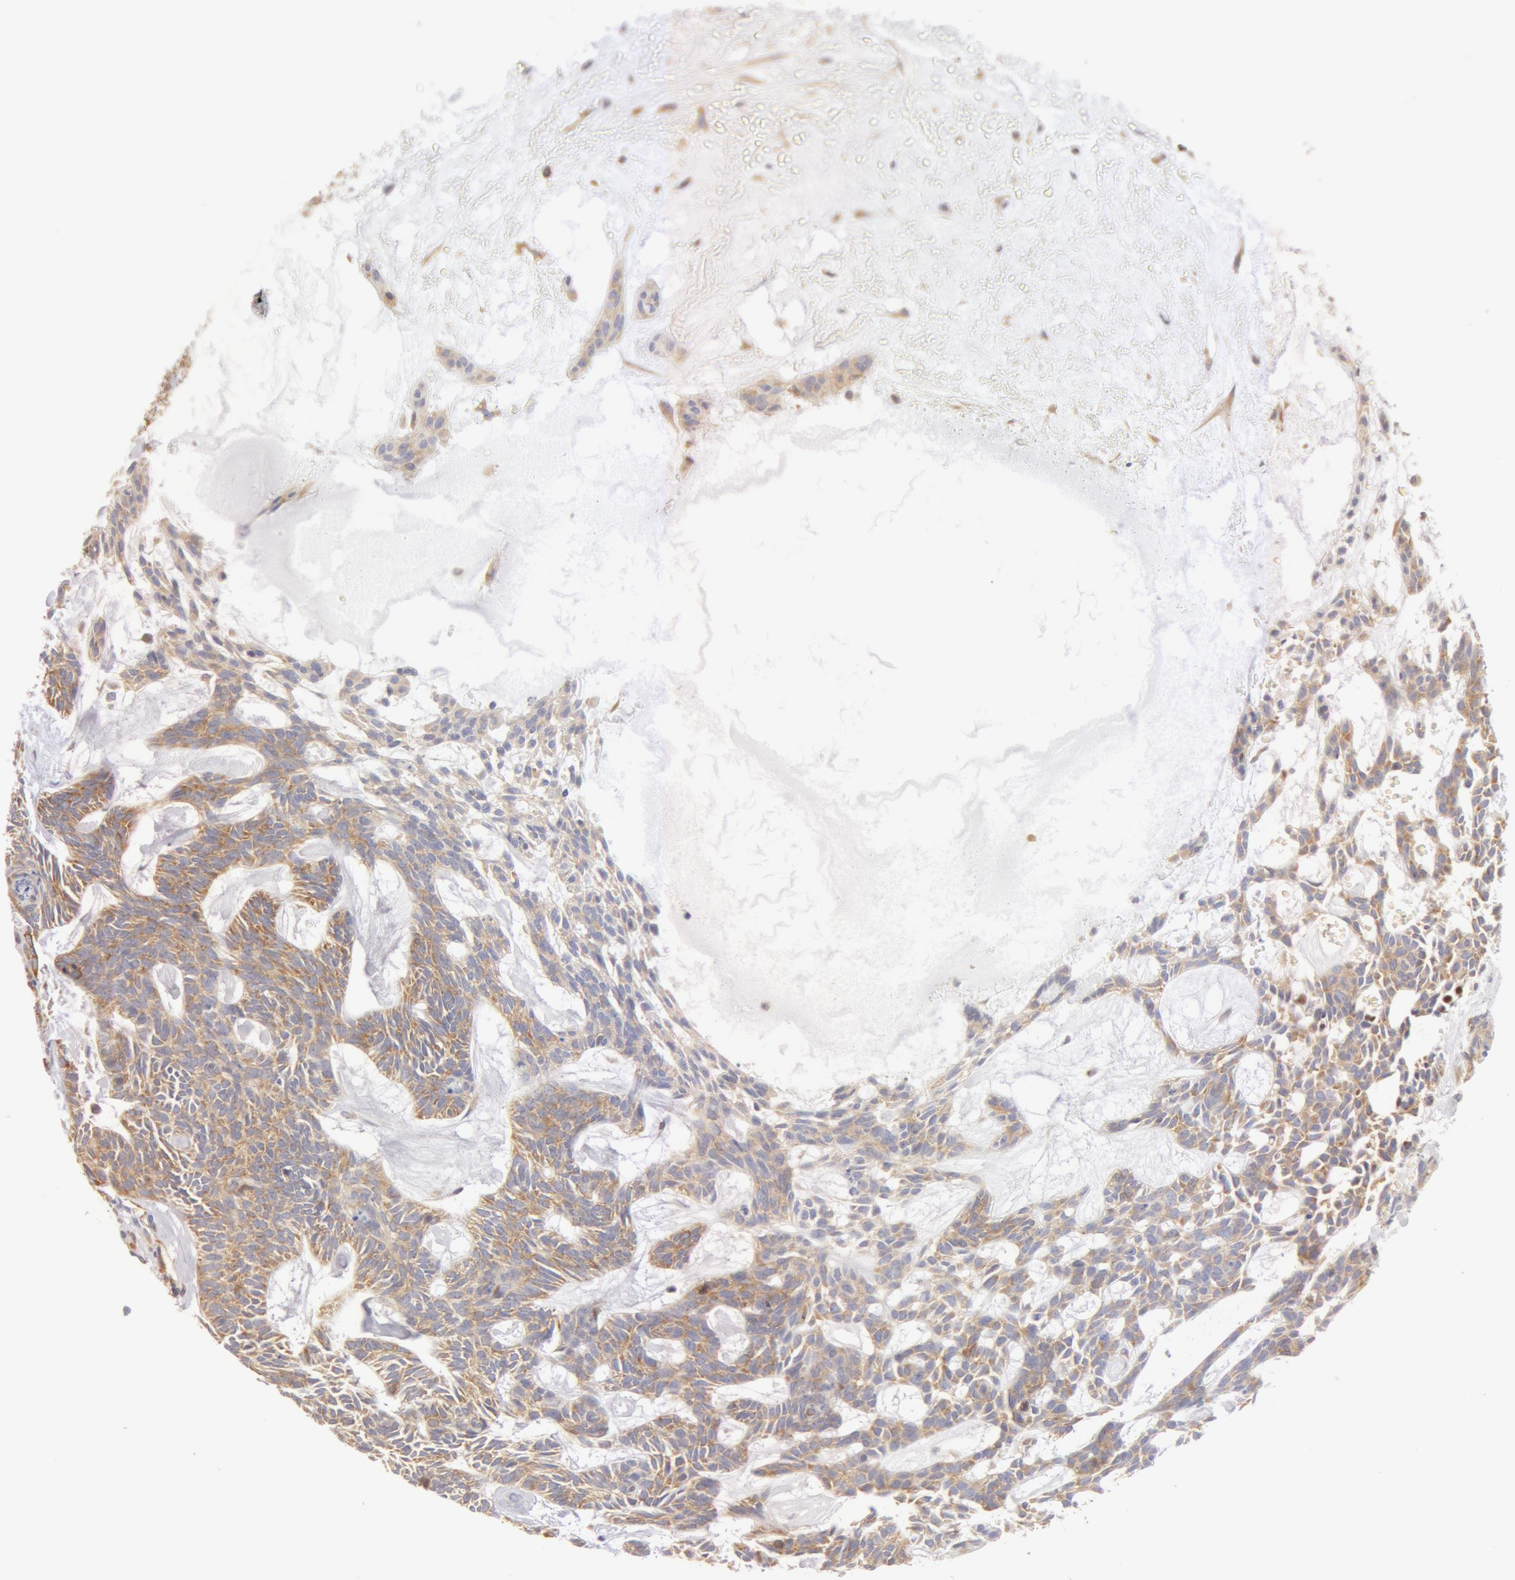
{"staining": {"intensity": "negative", "quantity": "none", "location": "none"}, "tissue": "skin cancer", "cell_type": "Tumor cells", "image_type": "cancer", "snomed": [{"axis": "morphology", "description": "Basal cell carcinoma"}, {"axis": "topography", "description": "Skin"}], "caption": "Protein analysis of basal cell carcinoma (skin) shows no significant expression in tumor cells.", "gene": "DDX3Y", "patient": {"sex": "male", "age": 75}}